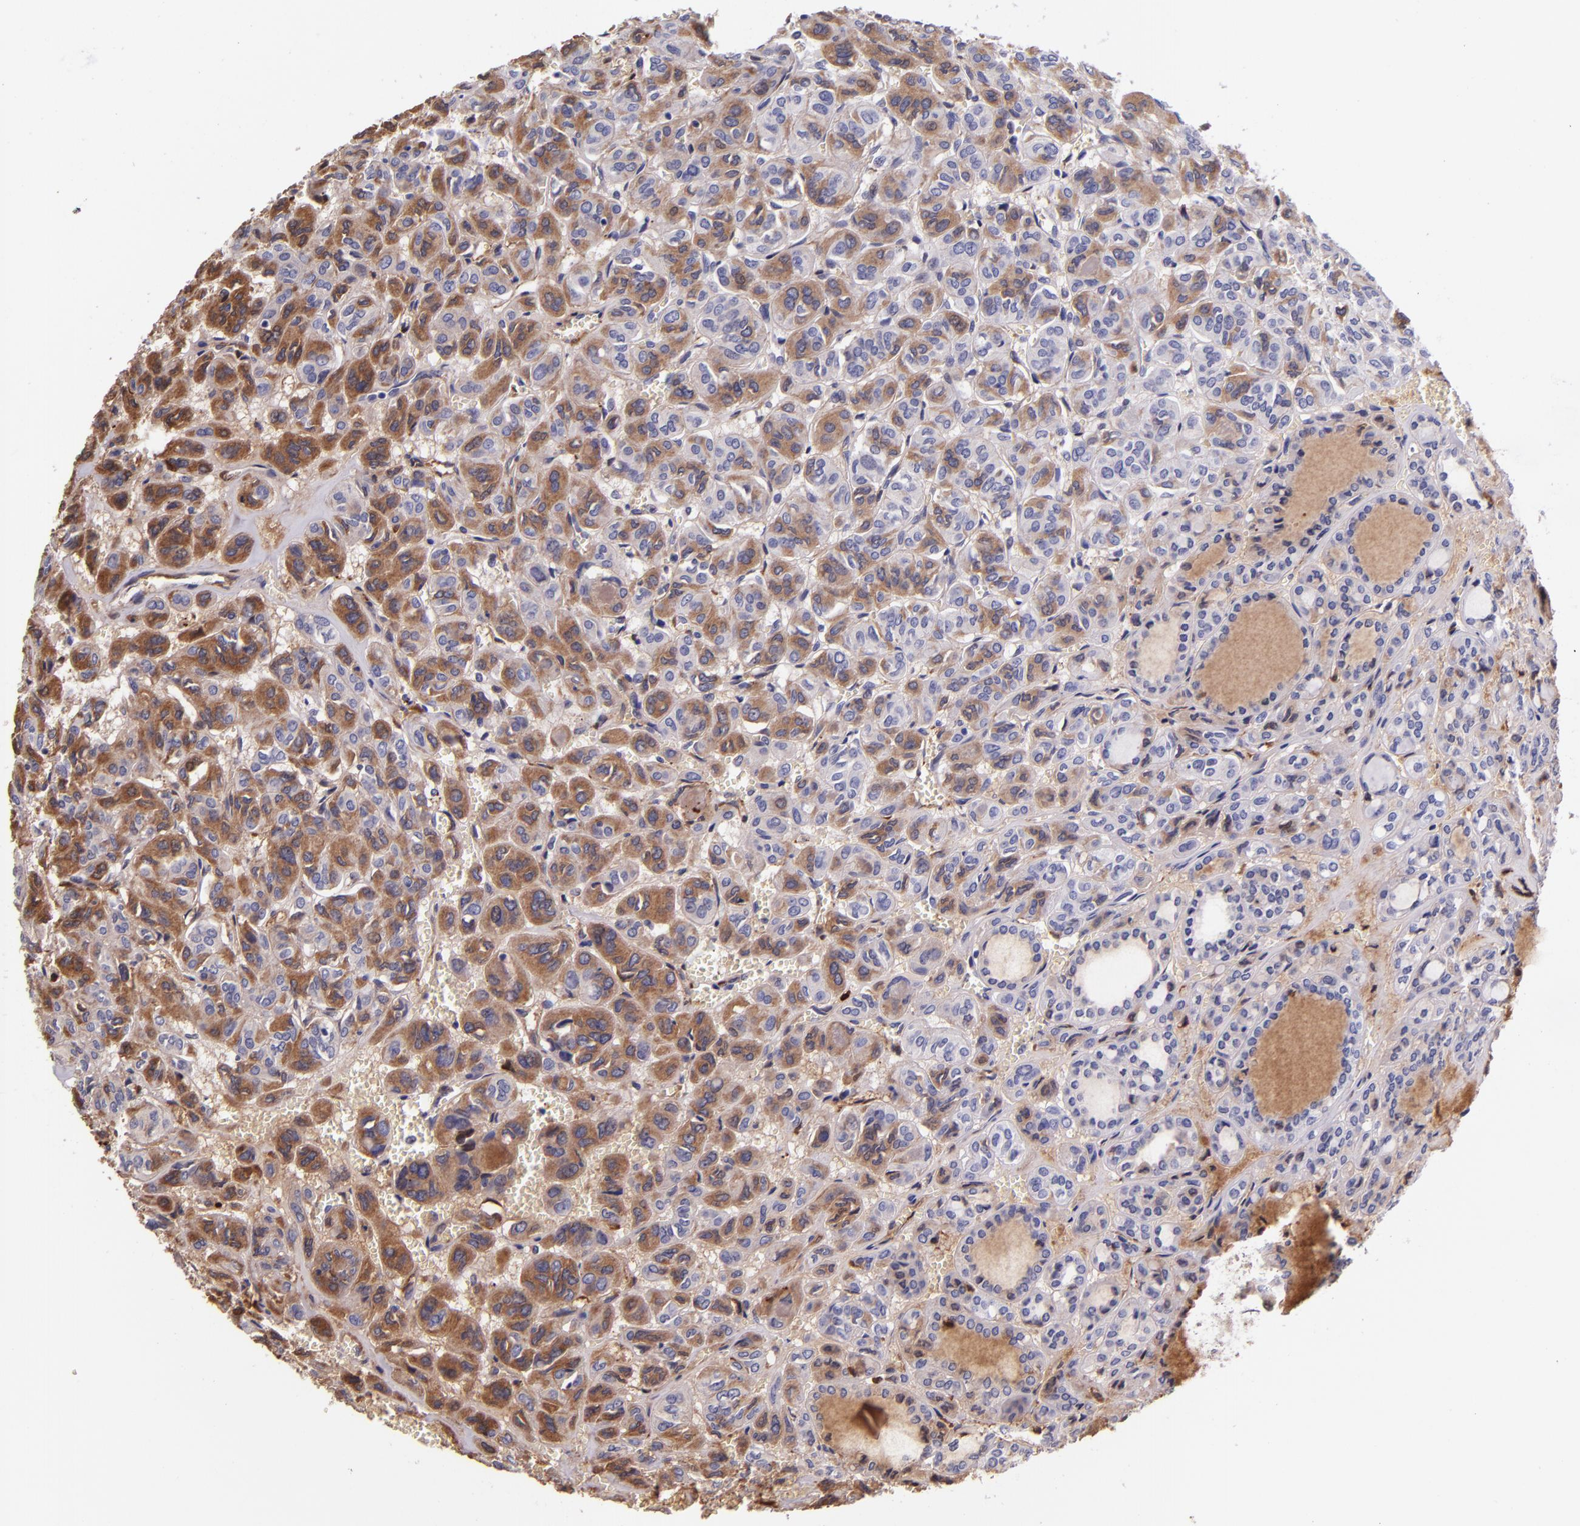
{"staining": {"intensity": "moderate", "quantity": ">75%", "location": "cytoplasmic/membranous"}, "tissue": "thyroid cancer", "cell_type": "Tumor cells", "image_type": "cancer", "snomed": [{"axis": "morphology", "description": "Follicular adenoma carcinoma, NOS"}, {"axis": "topography", "description": "Thyroid gland"}], "caption": "Human thyroid follicular adenoma carcinoma stained with a brown dye exhibits moderate cytoplasmic/membranous positive expression in about >75% of tumor cells.", "gene": "KNG1", "patient": {"sex": "female", "age": 71}}